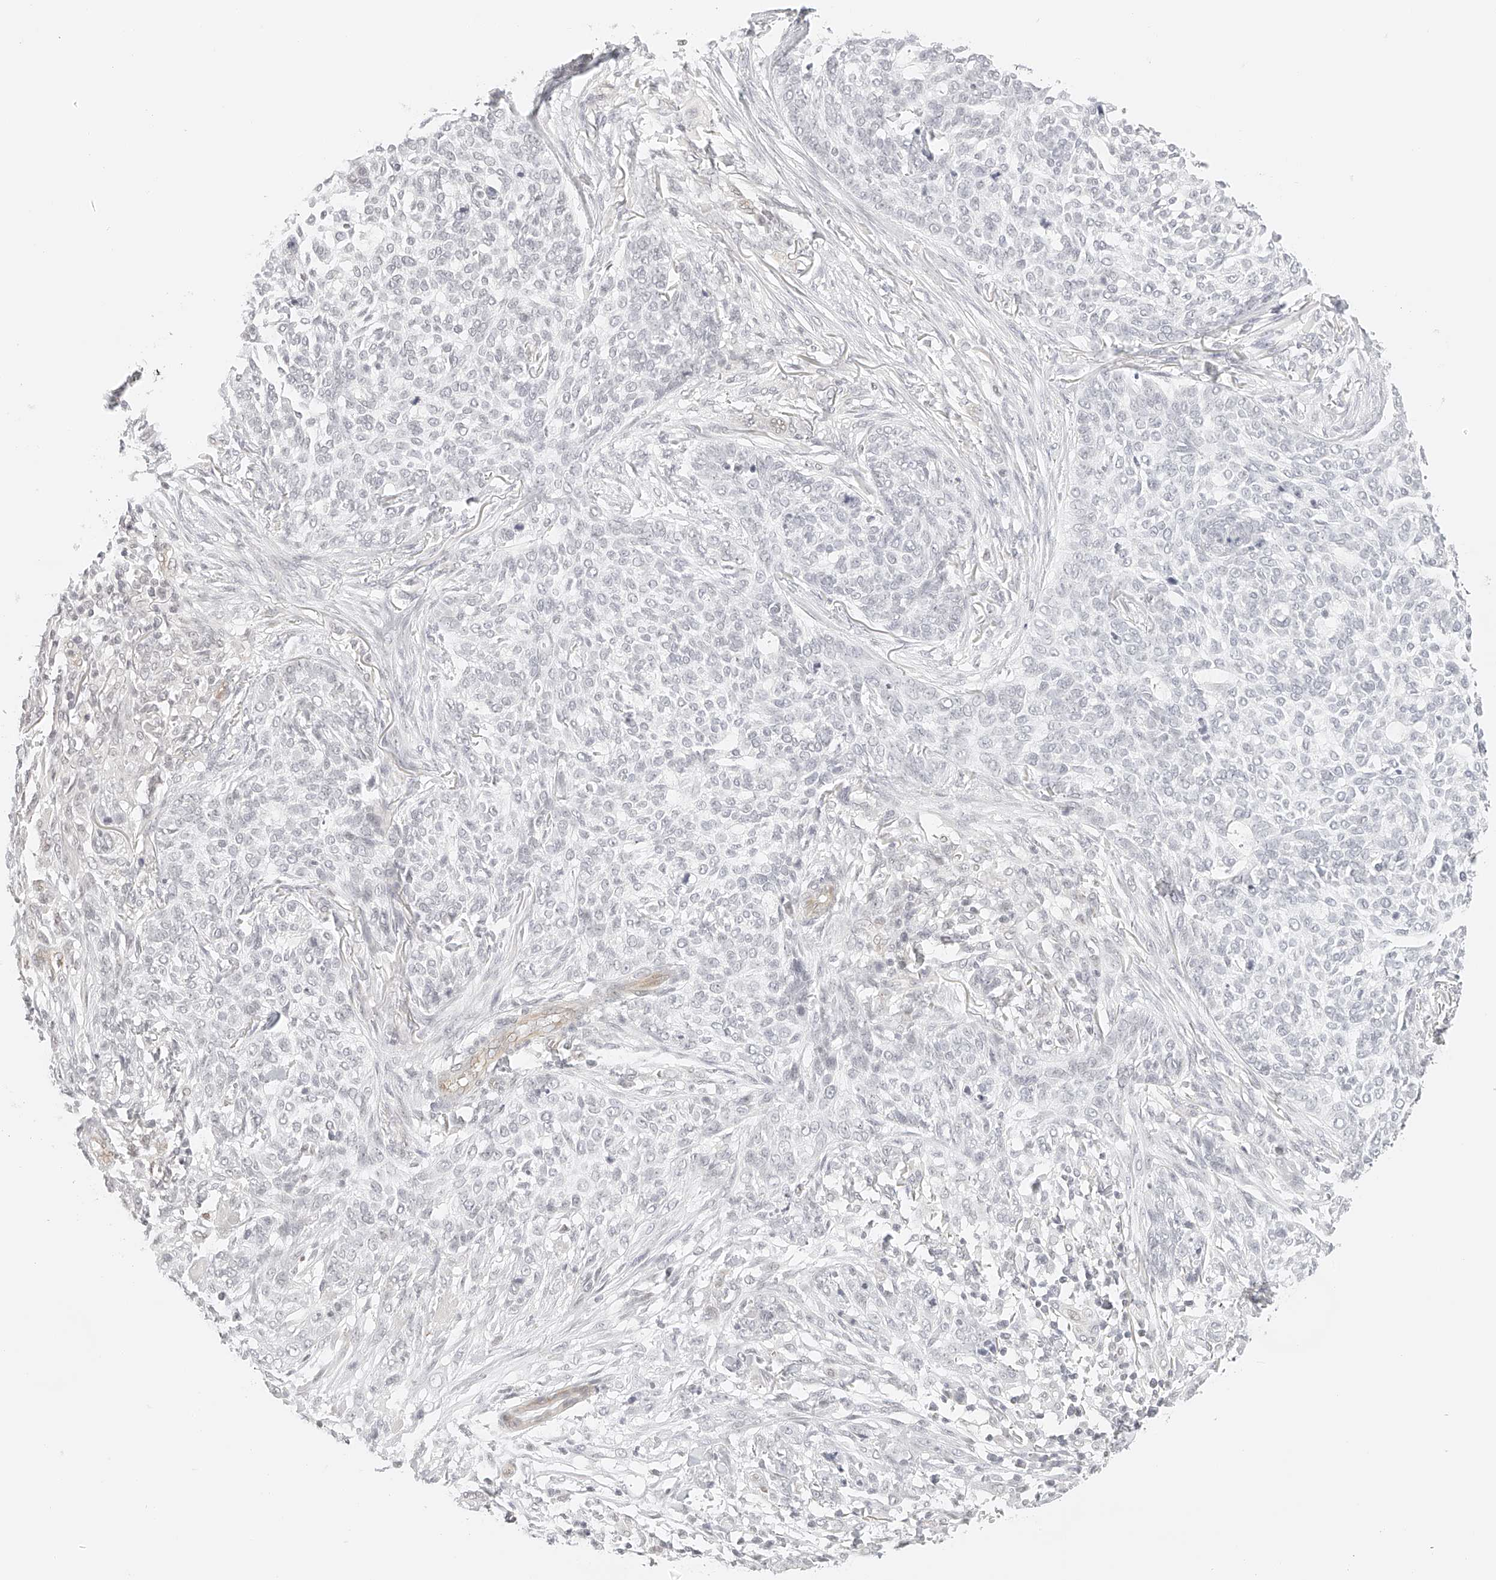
{"staining": {"intensity": "negative", "quantity": "none", "location": "none"}, "tissue": "skin cancer", "cell_type": "Tumor cells", "image_type": "cancer", "snomed": [{"axis": "morphology", "description": "Basal cell carcinoma"}, {"axis": "topography", "description": "Skin"}], "caption": "DAB (3,3'-diaminobenzidine) immunohistochemical staining of human basal cell carcinoma (skin) shows no significant expression in tumor cells.", "gene": "ZFP69", "patient": {"sex": "female", "age": 64}}